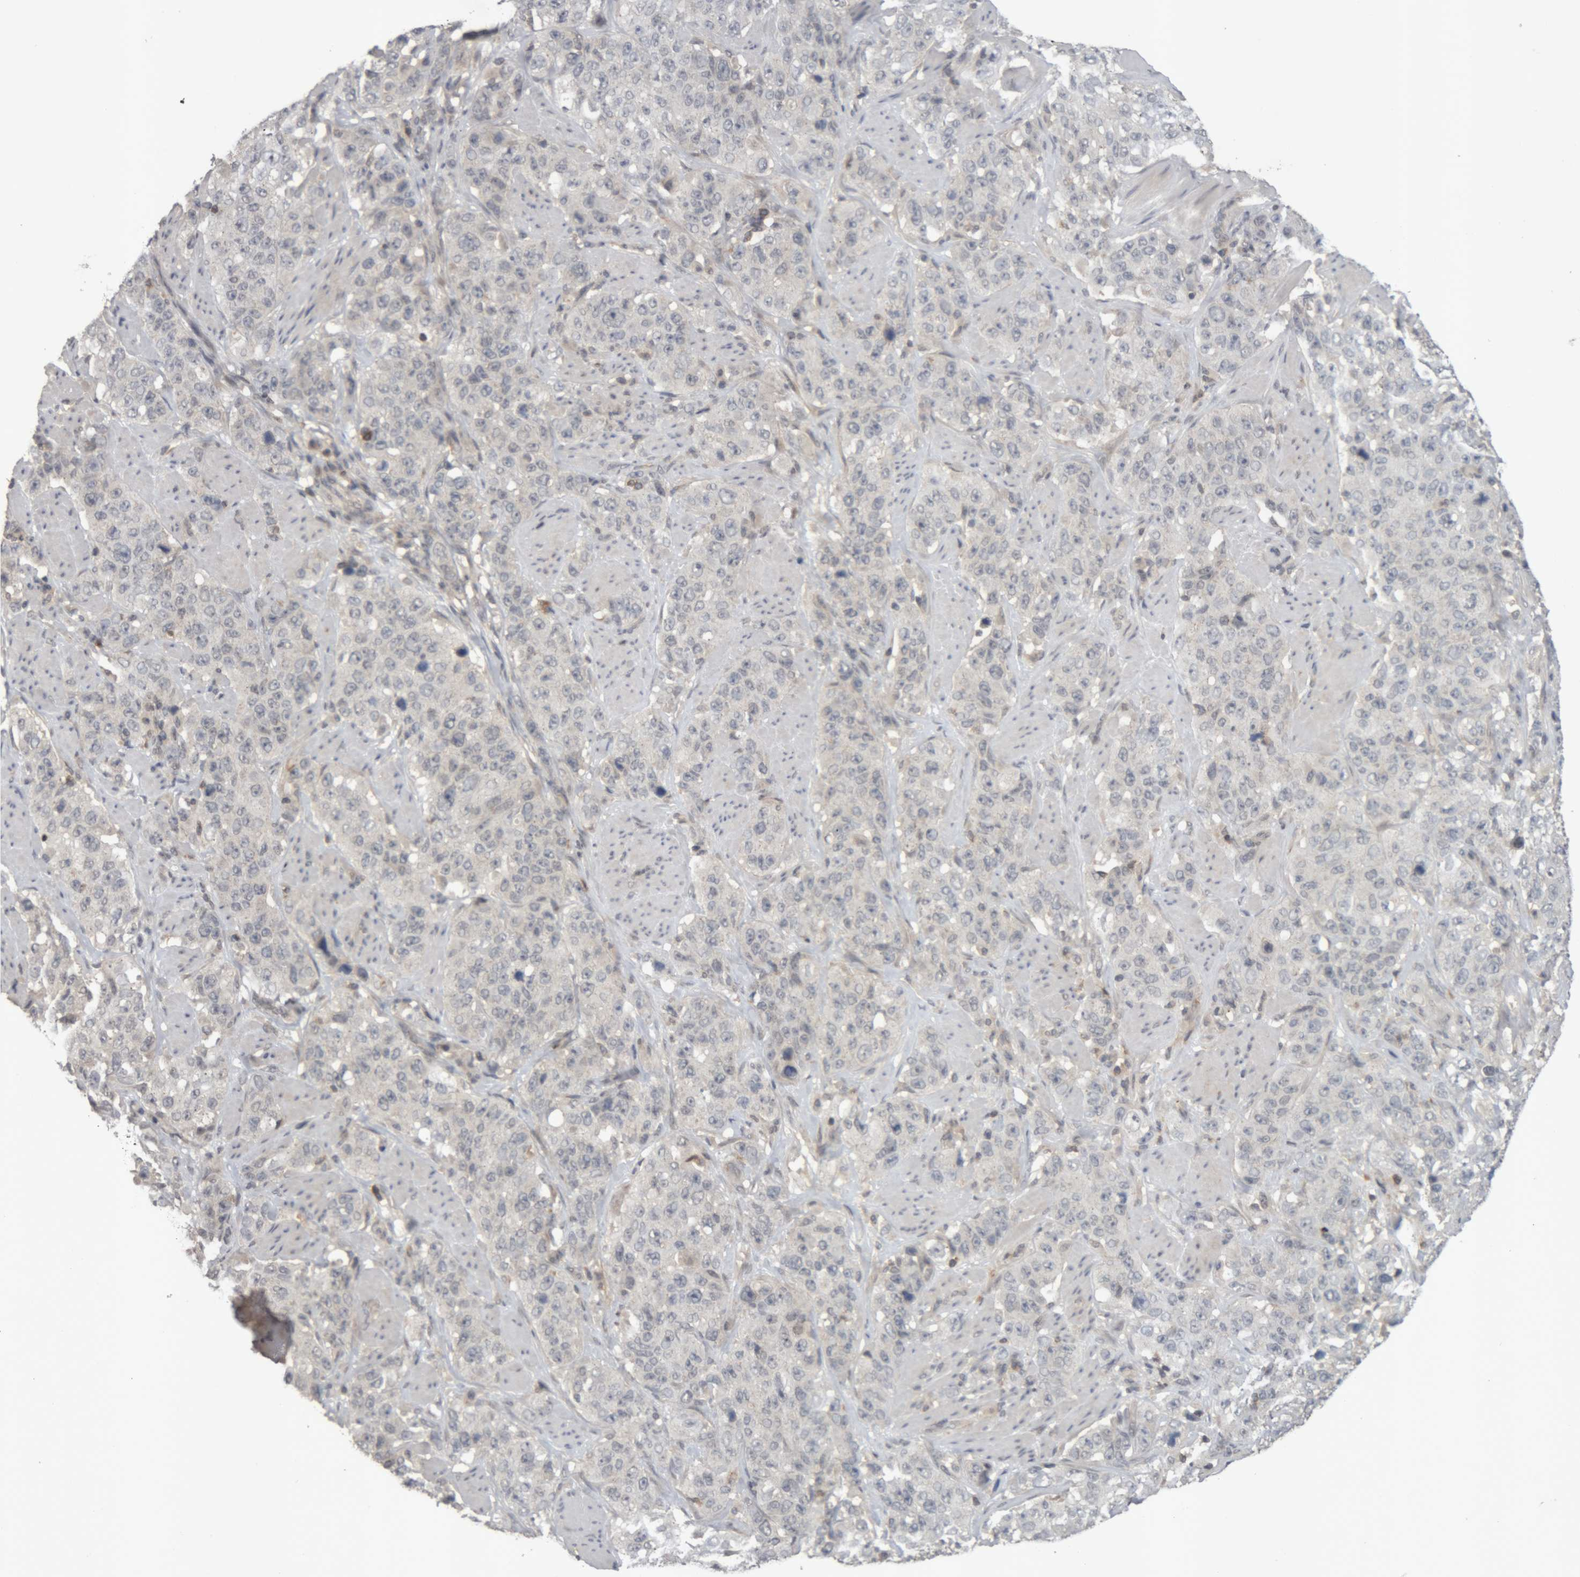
{"staining": {"intensity": "negative", "quantity": "none", "location": "none"}, "tissue": "stomach cancer", "cell_type": "Tumor cells", "image_type": "cancer", "snomed": [{"axis": "morphology", "description": "Adenocarcinoma, NOS"}, {"axis": "topography", "description": "Stomach"}], "caption": "Tumor cells show no significant staining in adenocarcinoma (stomach).", "gene": "NFATC2", "patient": {"sex": "male", "age": 48}}